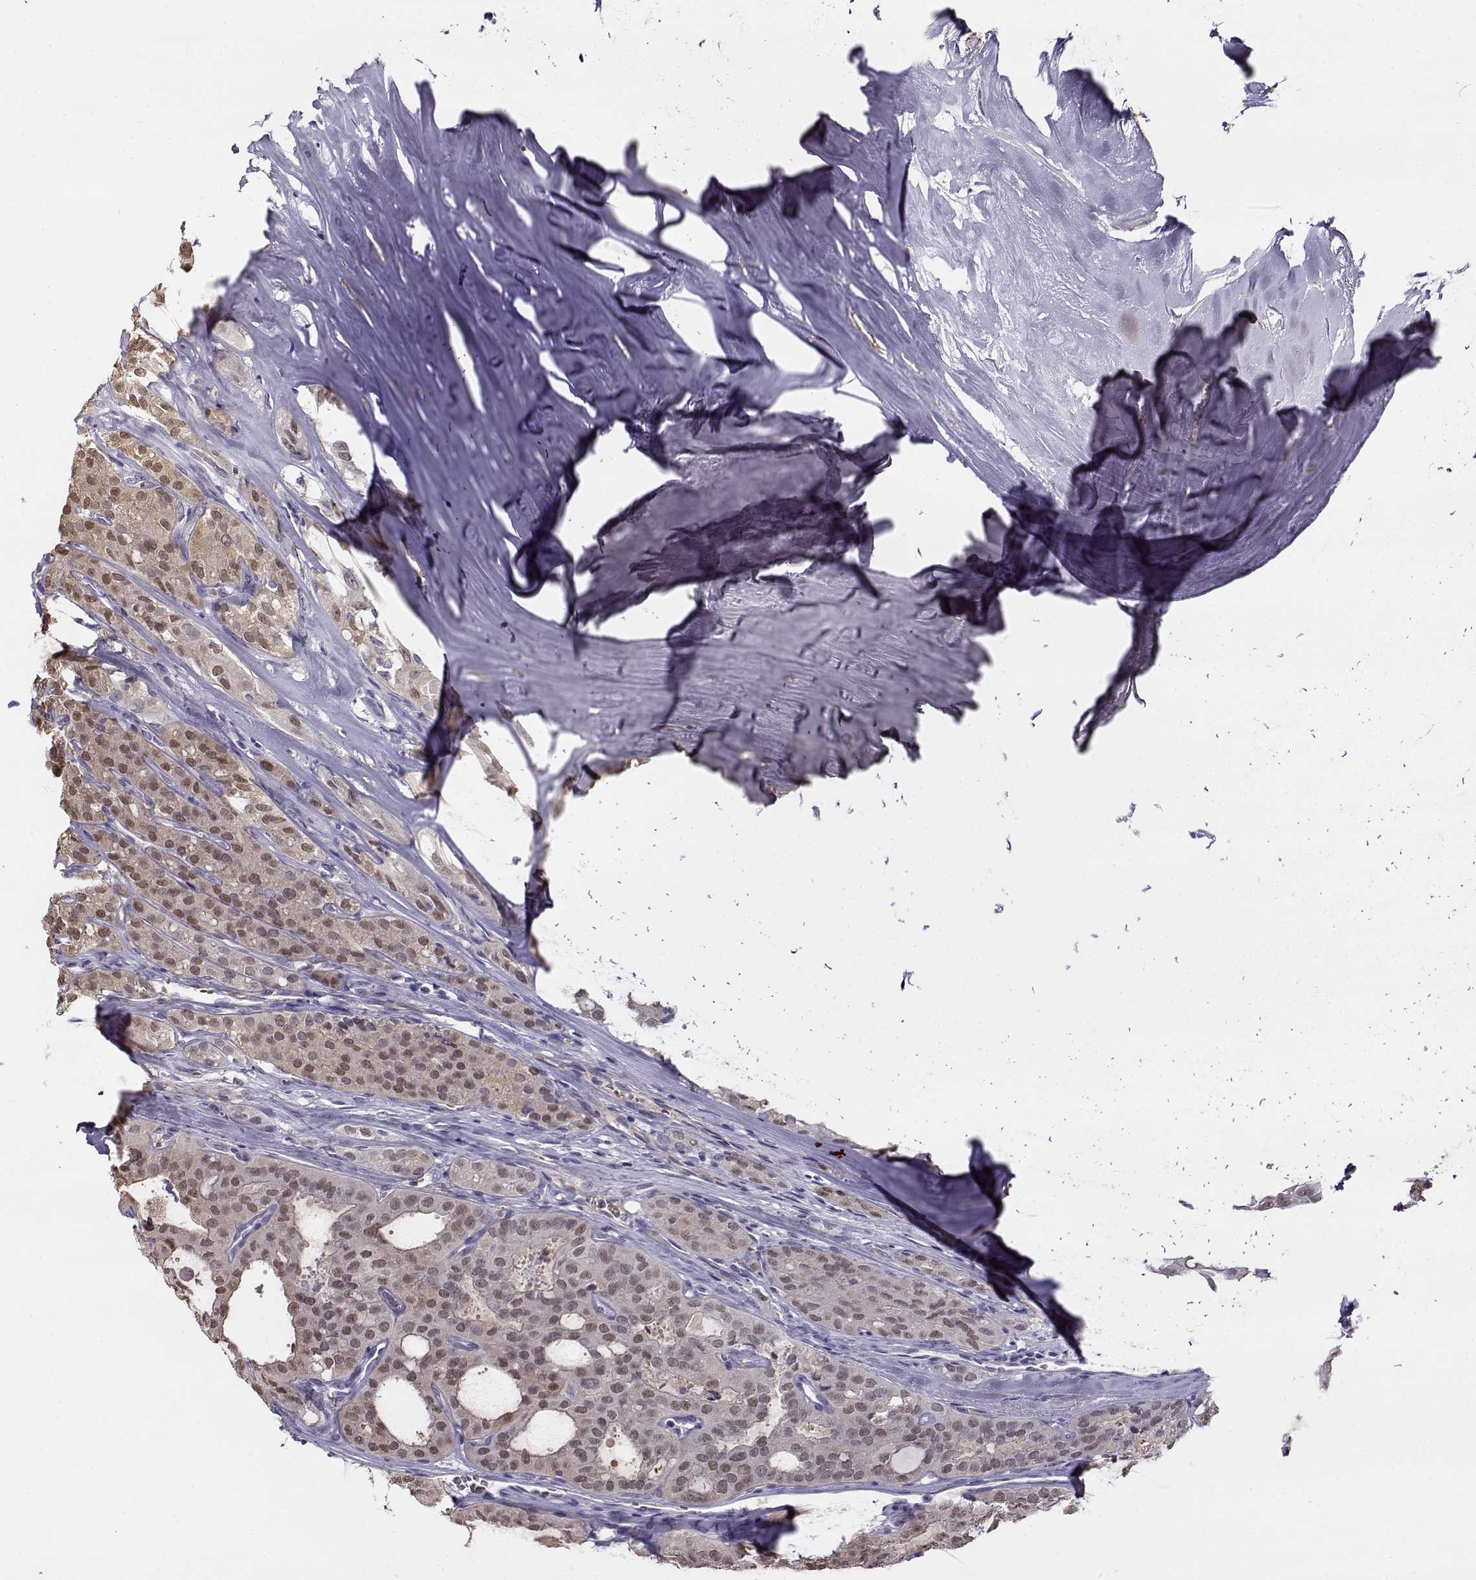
{"staining": {"intensity": "weak", "quantity": "25%-75%", "location": "cytoplasmic/membranous,nuclear"}, "tissue": "thyroid cancer", "cell_type": "Tumor cells", "image_type": "cancer", "snomed": [{"axis": "morphology", "description": "Follicular adenoma carcinoma, NOS"}, {"axis": "topography", "description": "Thyroid gland"}], "caption": "Immunohistochemistry (IHC) micrograph of neoplastic tissue: human thyroid cancer (follicular adenoma carcinoma) stained using immunohistochemistry (IHC) demonstrates low levels of weak protein expression localized specifically in the cytoplasmic/membranous and nuclear of tumor cells, appearing as a cytoplasmic/membranous and nuclear brown color.", "gene": "UCP3", "patient": {"sex": "male", "age": 75}}